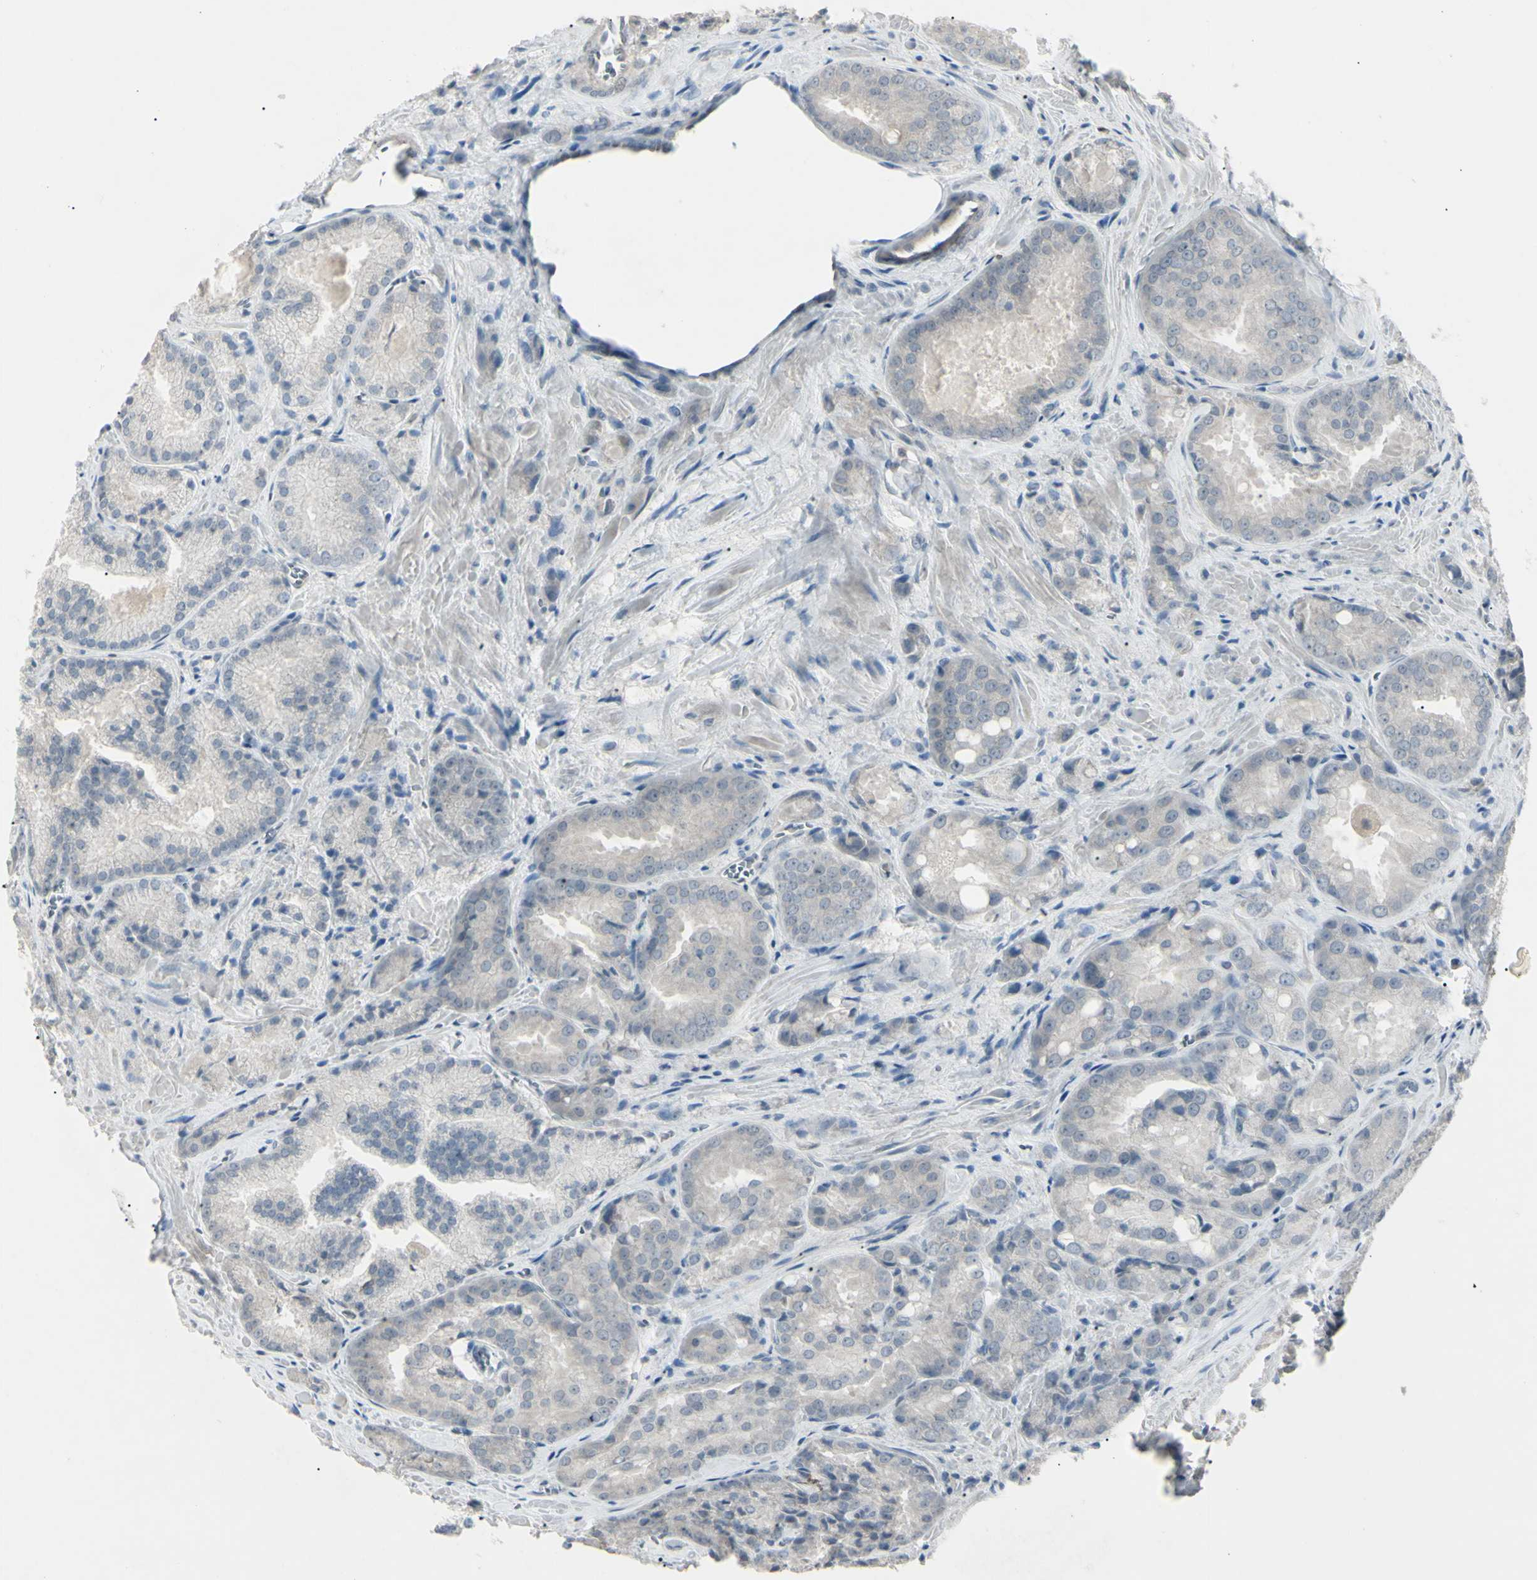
{"staining": {"intensity": "weak", "quantity": ">75%", "location": "cytoplasmic/membranous"}, "tissue": "prostate cancer", "cell_type": "Tumor cells", "image_type": "cancer", "snomed": [{"axis": "morphology", "description": "Adenocarcinoma, Low grade"}, {"axis": "topography", "description": "Prostate"}], "caption": "Prostate cancer (low-grade adenocarcinoma) was stained to show a protein in brown. There is low levels of weak cytoplasmic/membranous expression in about >75% of tumor cells.", "gene": "PIAS4", "patient": {"sex": "male", "age": 64}}